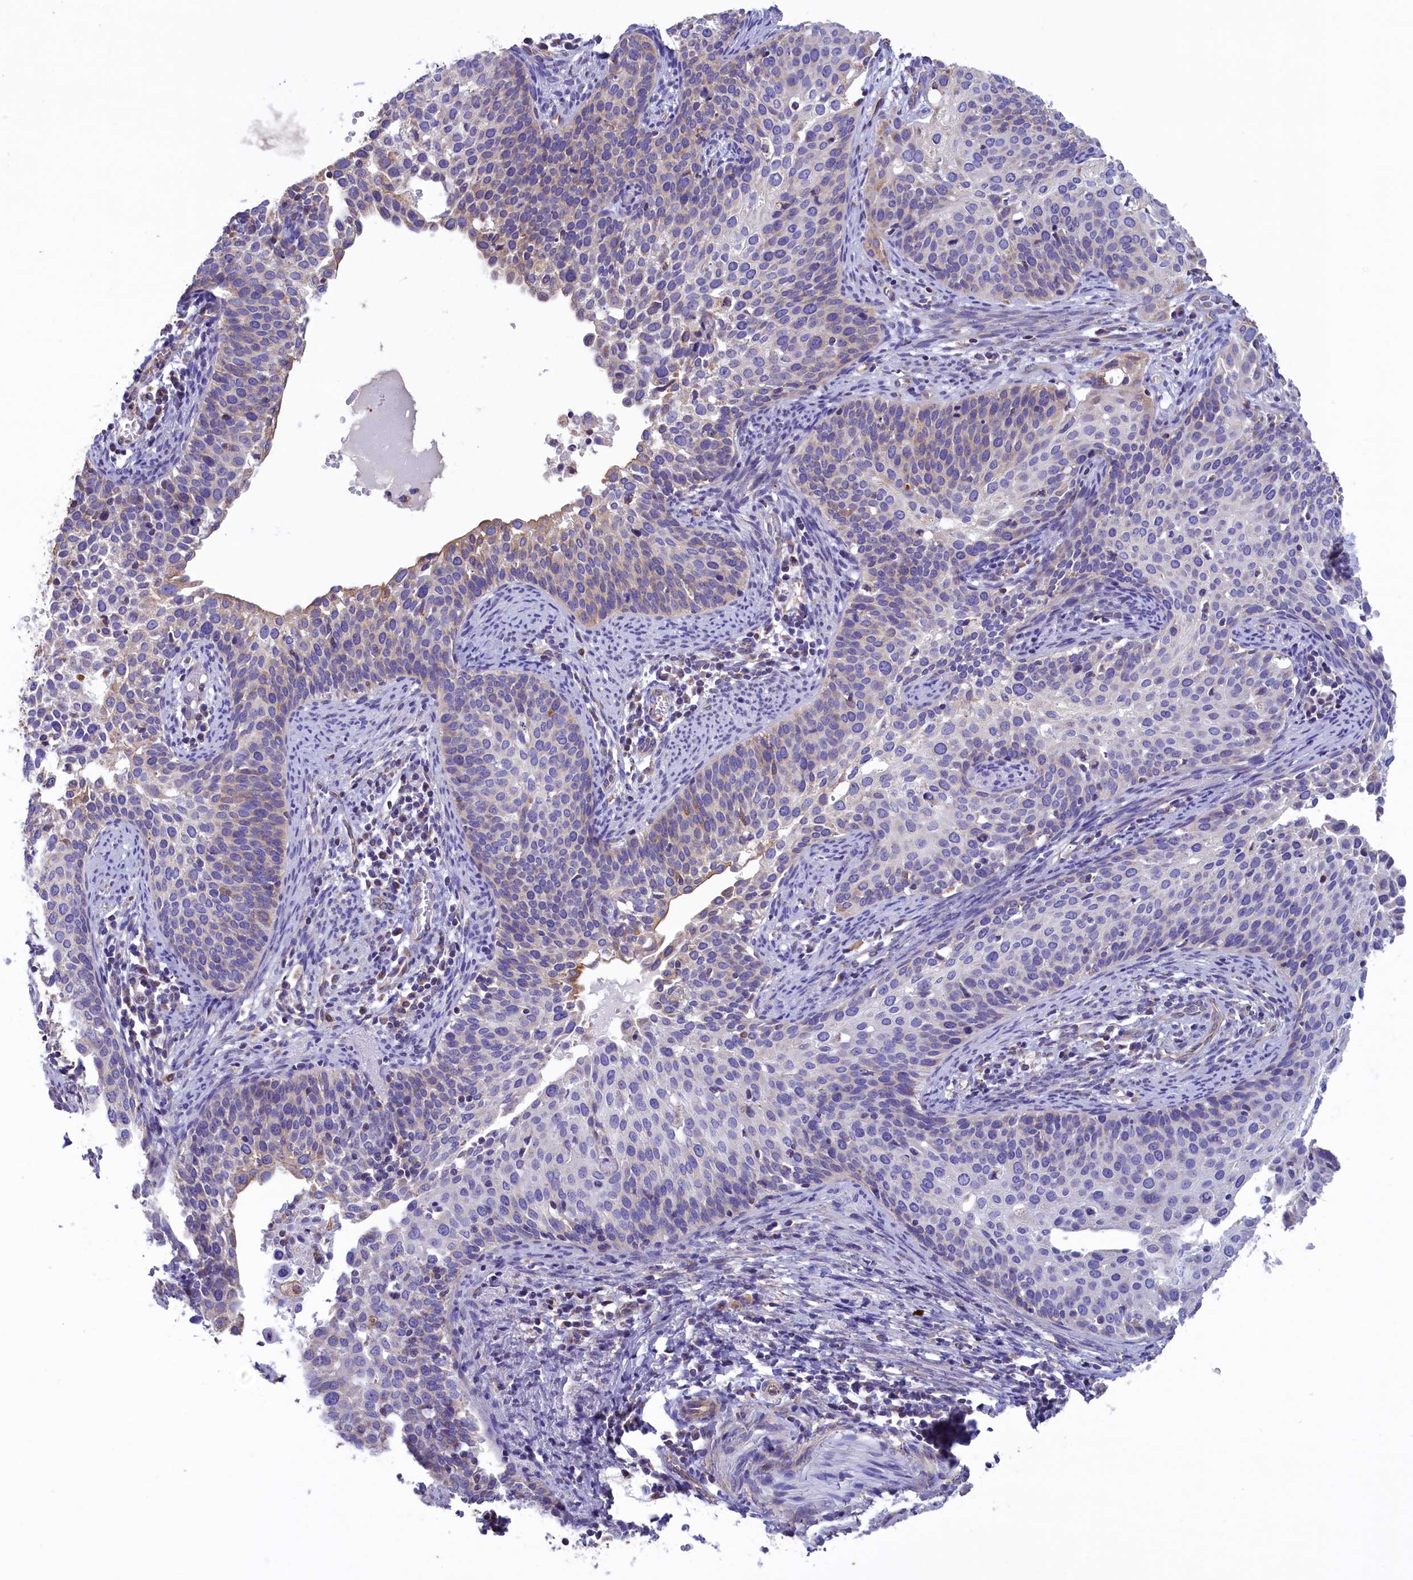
{"staining": {"intensity": "weak", "quantity": "<25%", "location": "cytoplasmic/membranous"}, "tissue": "cervical cancer", "cell_type": "Tumor cells", "image_type": "cancer", "snomed": [{"axis": "morphology", "description": "Squamous cell carcinoma, NOS"}, {"axis": "topography", "description": "Cervix"}], "caption": "Protein analysis of cervical cancer exhibits no significant staining in tumor cells.", "gene": "GATB", "patient": {"sex": "female", "age": 44}}